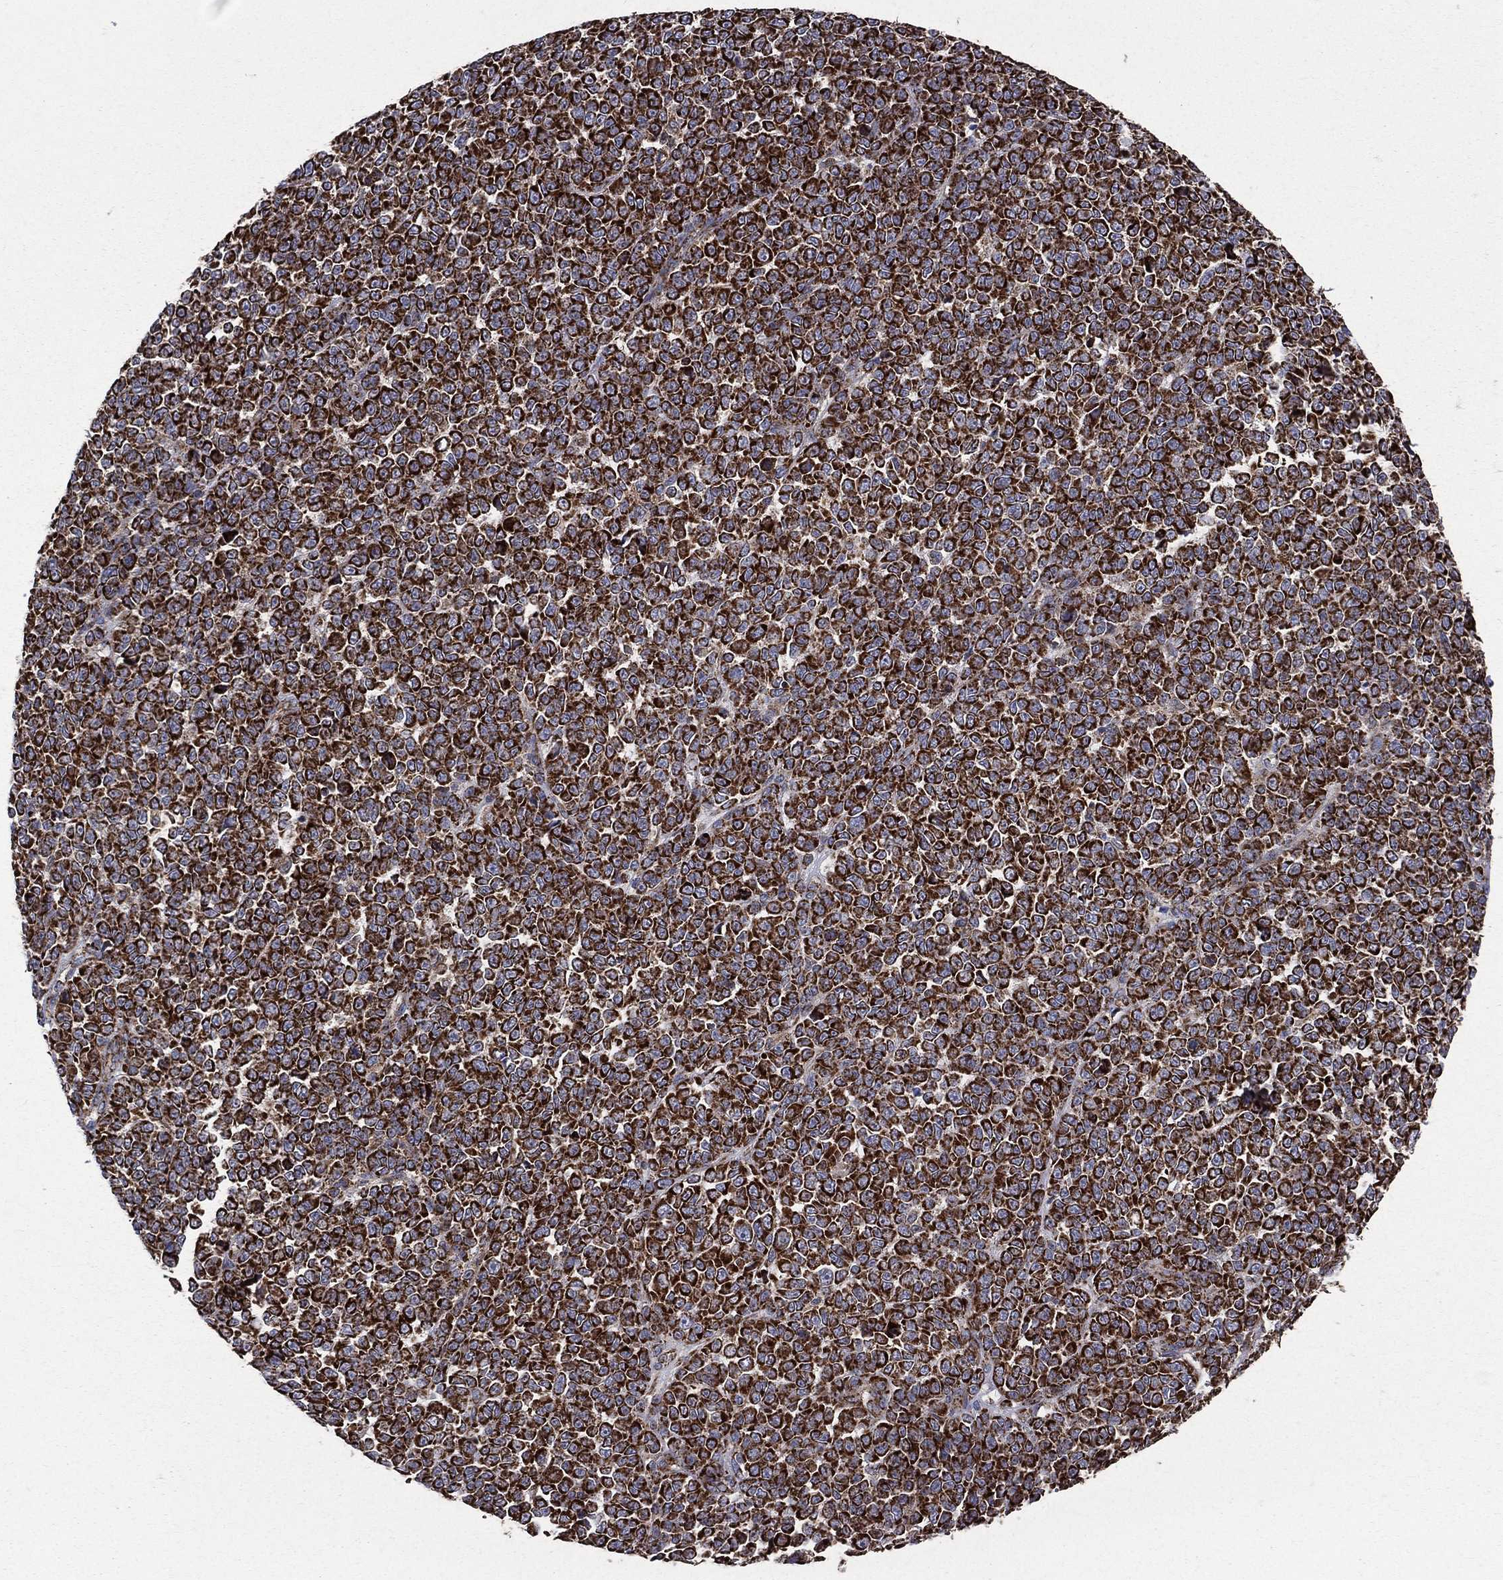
{"staining": {"intensity": "strong", "quantity": ">75%", "location": "cytoplasmic/membranous"}, "tissue": "melanoma", "cell_type": "Tumor cells", "image_type": "cancer", "snomed": [{"axis": "morphology", "description": "Malignant melanoma, NOS"}, {"axis": "topography", "description": "Skin"}], "caption": "Protein staining by IHC displays strong cytoplasmic/membranous staining in about >75% of tumor cells in malignant melanoma.", "gene": "GOT2", "patient": {"sex": "female", "age": 95}}